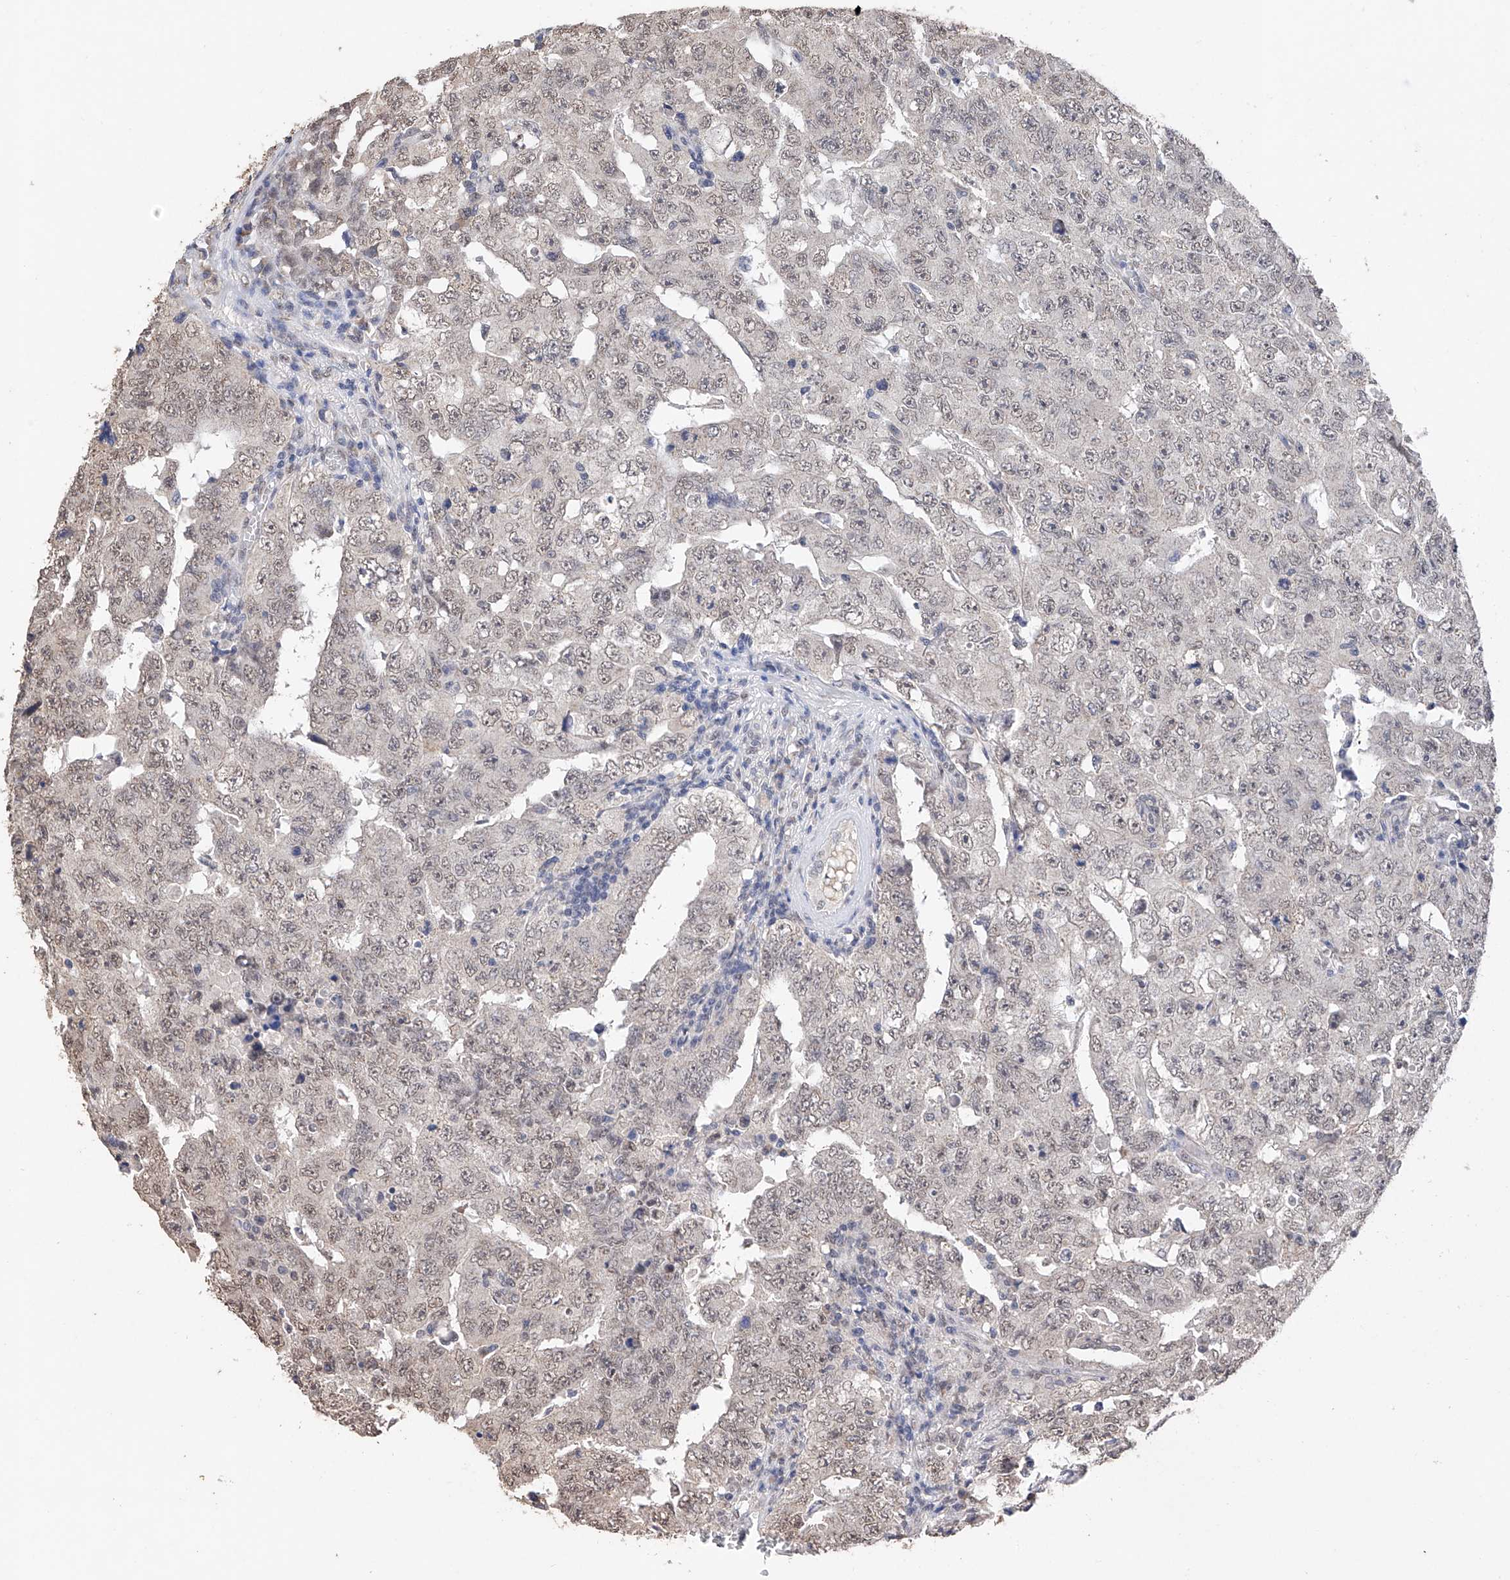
{"staining": {"intensity": "weak", "quantity": ">75%", "location": "nuclear"}, "tissue": "testis cancer", "cell_type": "Tumor cells", "image_type": "cancer", "snomed": [{"axis": "morphology", "description": "Carcinoma, Embryonal, NOS"}, {"axis": "topography", "description": "Testis"}], "caption": "Immunohistochemical staining of human embryonal carcinoma (testis) shows low levels of weak nuclear expression in approximately >75% of tumor cells.", "gene": "DMAP1", "patient": {"sex": "male", "age": 26}}